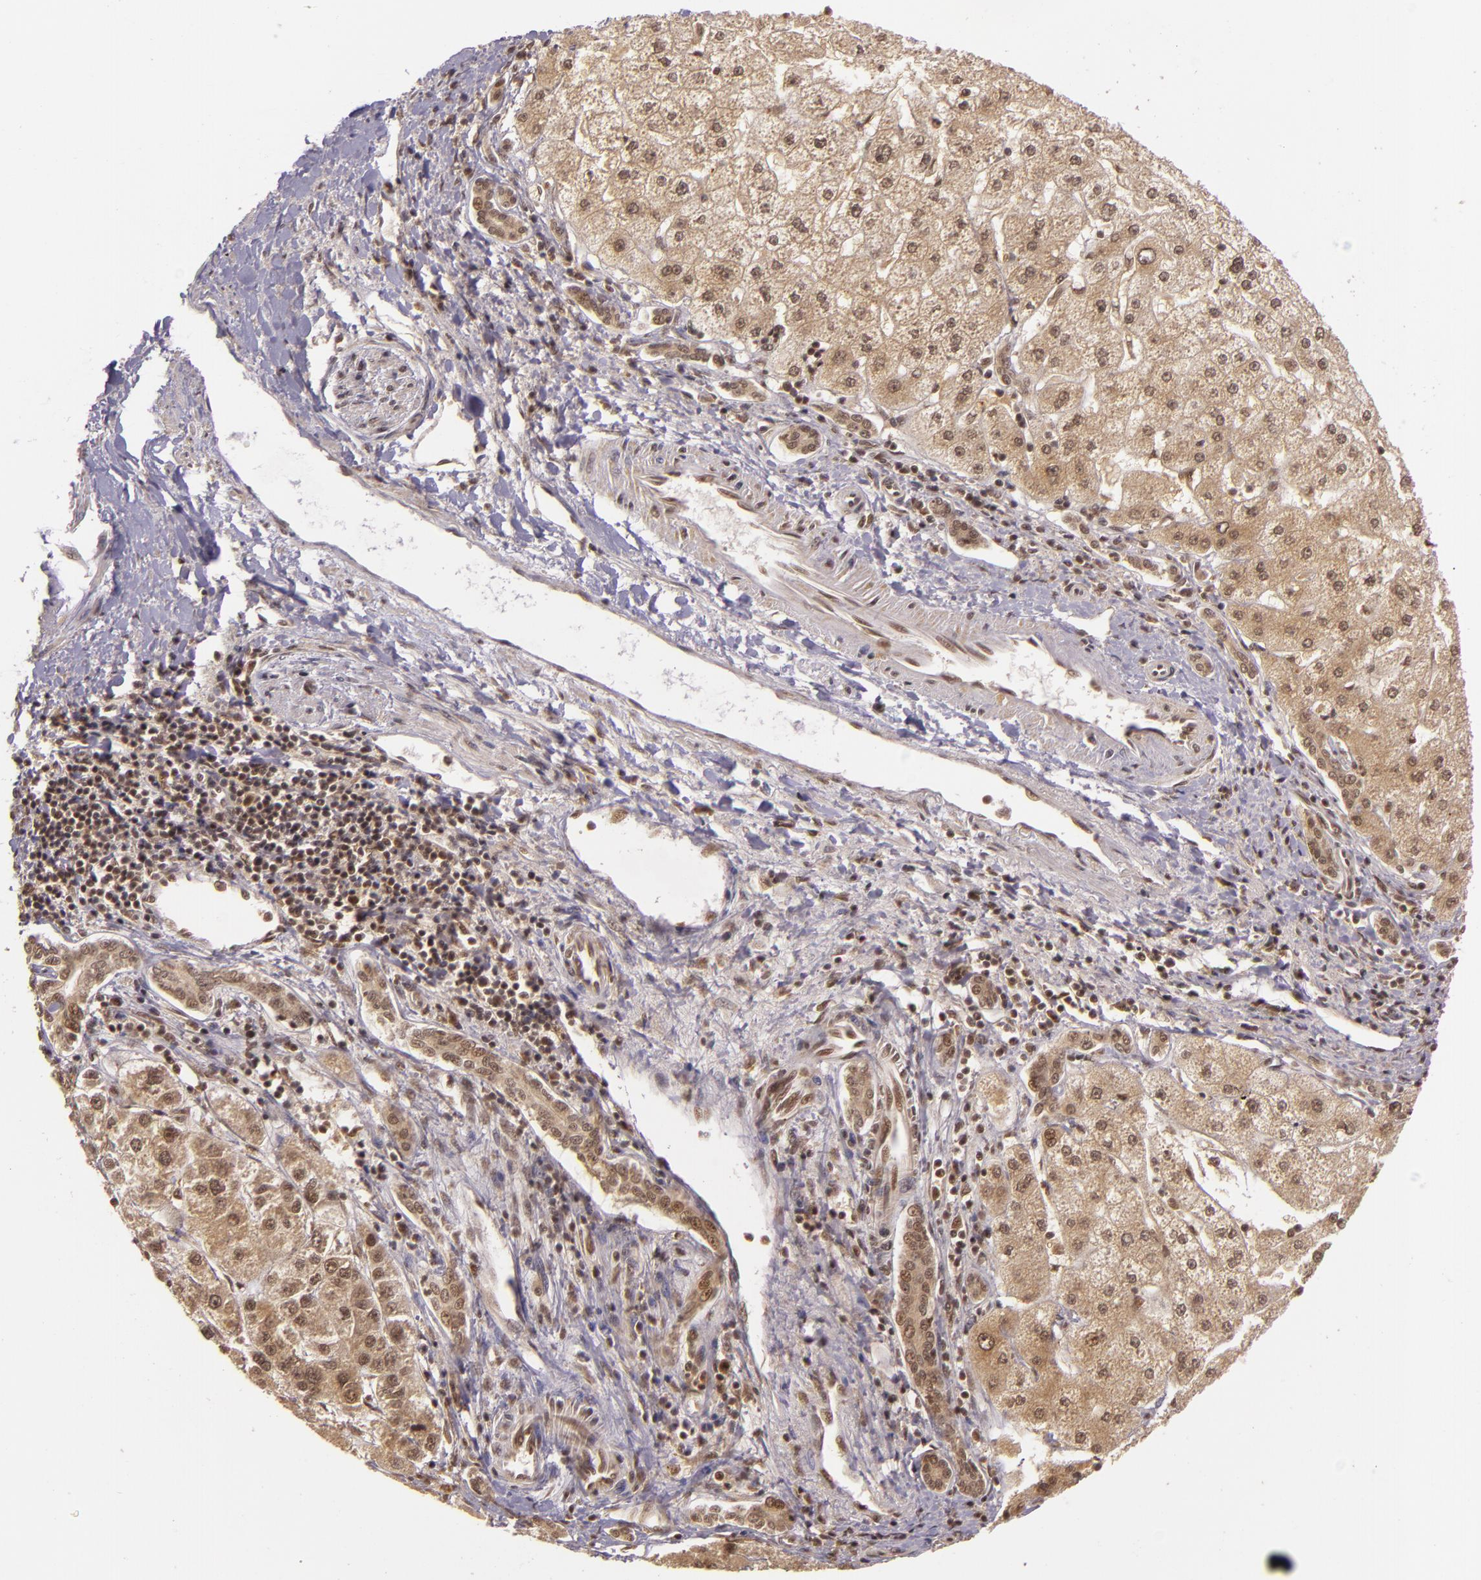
{"staining": {"intensity": "moderate", "quantity": ">75%", "location": "cytoplasmic/membranous"}, "tissue": "liver cancer", "cell_type": "Tumor cells", "image_type": "cancer", "snomed": [{"axis": "morphology", "description": "Carcinoma, Hepatocellular, NOS"}, {"axis": "topography", "description": "Liver"}], "caption": "Immunohistochemical staining of liver hepatocellular carcinoma reveals medium levels of moderate cytoplasmic/membranous protein positivity in about >75% of tumor cells.", "gene": "TXNRD2", "patient": {"sex": "female", "age": 85}}